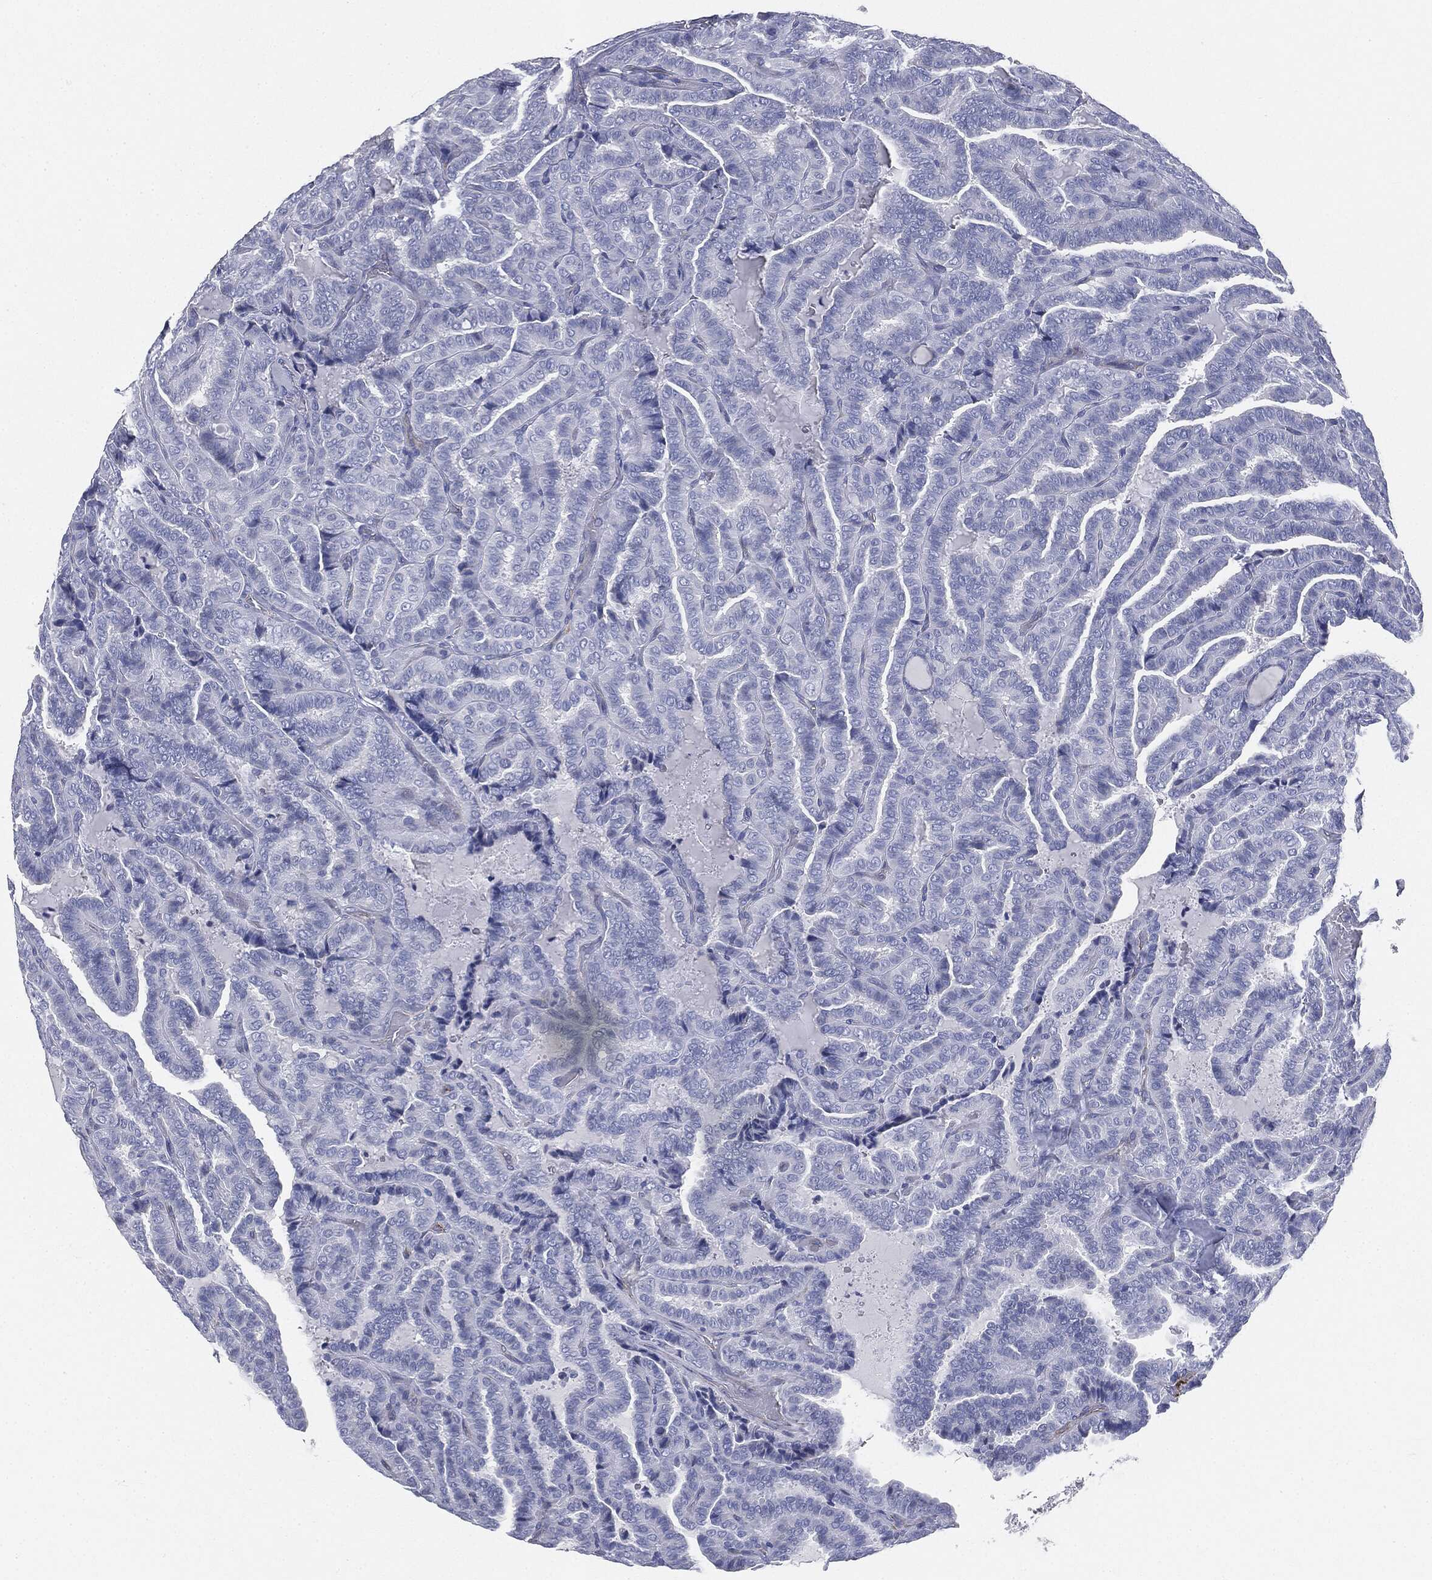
{"staining": {"intensity": "negative", "quantity": "none", "location": "none"}, "tissue": "thyroid cancer", "cell_type": "Tumor cells", "image_type": "cancer", "snomed": [{"axis": "morphology", "description": "Papillary adenocarcinoma, NOS"}, {"axis": "topography", "description": "Thyroid gland"}], "caption": "This histopathology image is of papillary adenocarcinoma (thyroid) stained with immunohistochemistry to label a protein in brown with the nuclei are counter-stained blue. There is no staining in tumor cells. (DAB (3,3'-diaminobenzidine) IHC, high magnification).", "gene": "MUC5AC", "patient": {"sex": "female", "age": 39}}